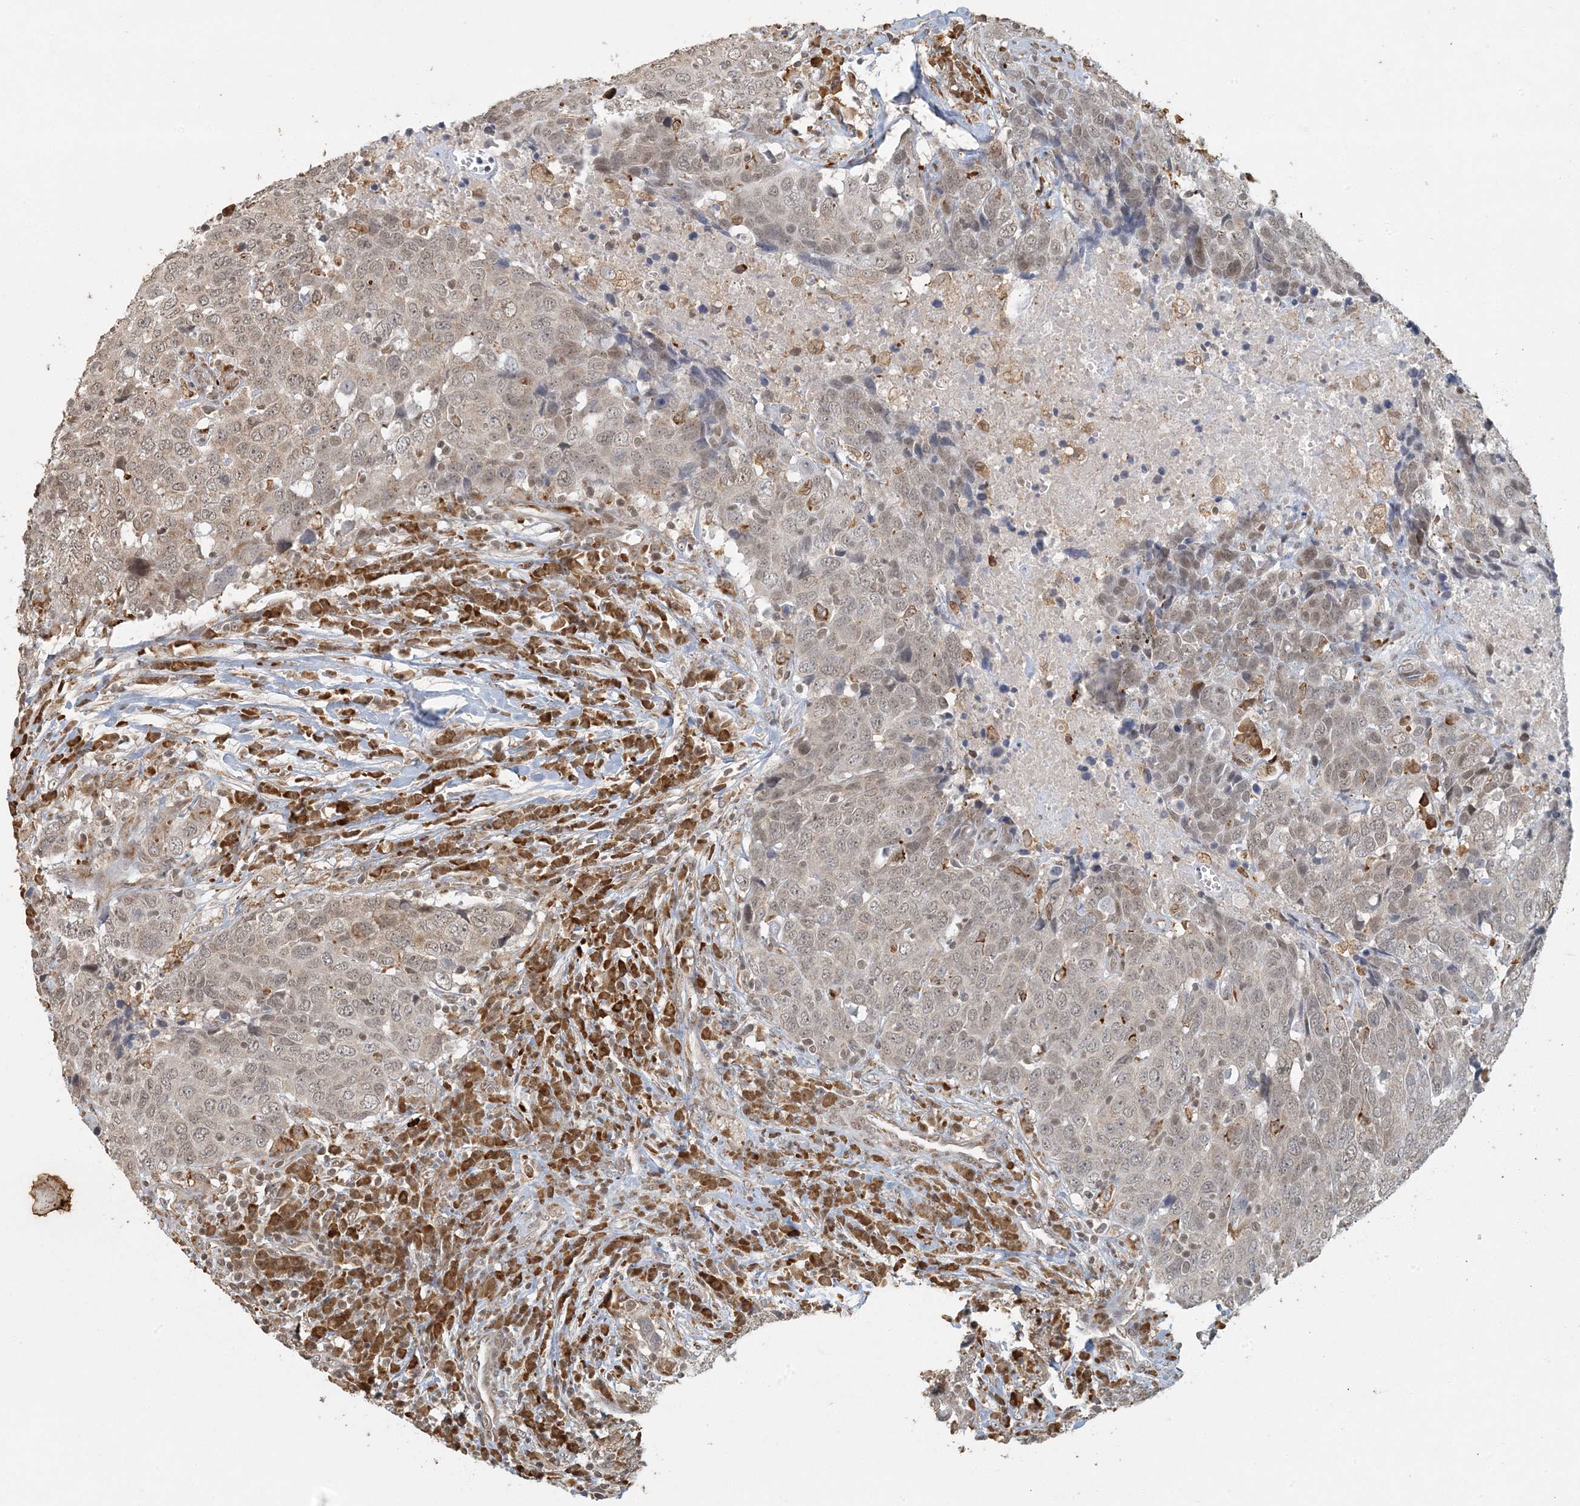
{"staining": {"intensity": "weak", "quantity": ">75%", "location": "nuclear"}, "tissue": "head and neck cancer", "cell_type": "Tumor cells", "image_type": "cancer", "snomed": [{"axis": "morphology", "description": "Squamous cell carcinoma, NOS"}, {"axis": "topography", "description": "Head-Neck"}], "caption": "Squamous cell carcinoma (head and neck) tissue exhibits weak nuclear staining in about >75% of tumor cells", "gene": "AK9", "patient": {"sex": "male", "age": 66}}